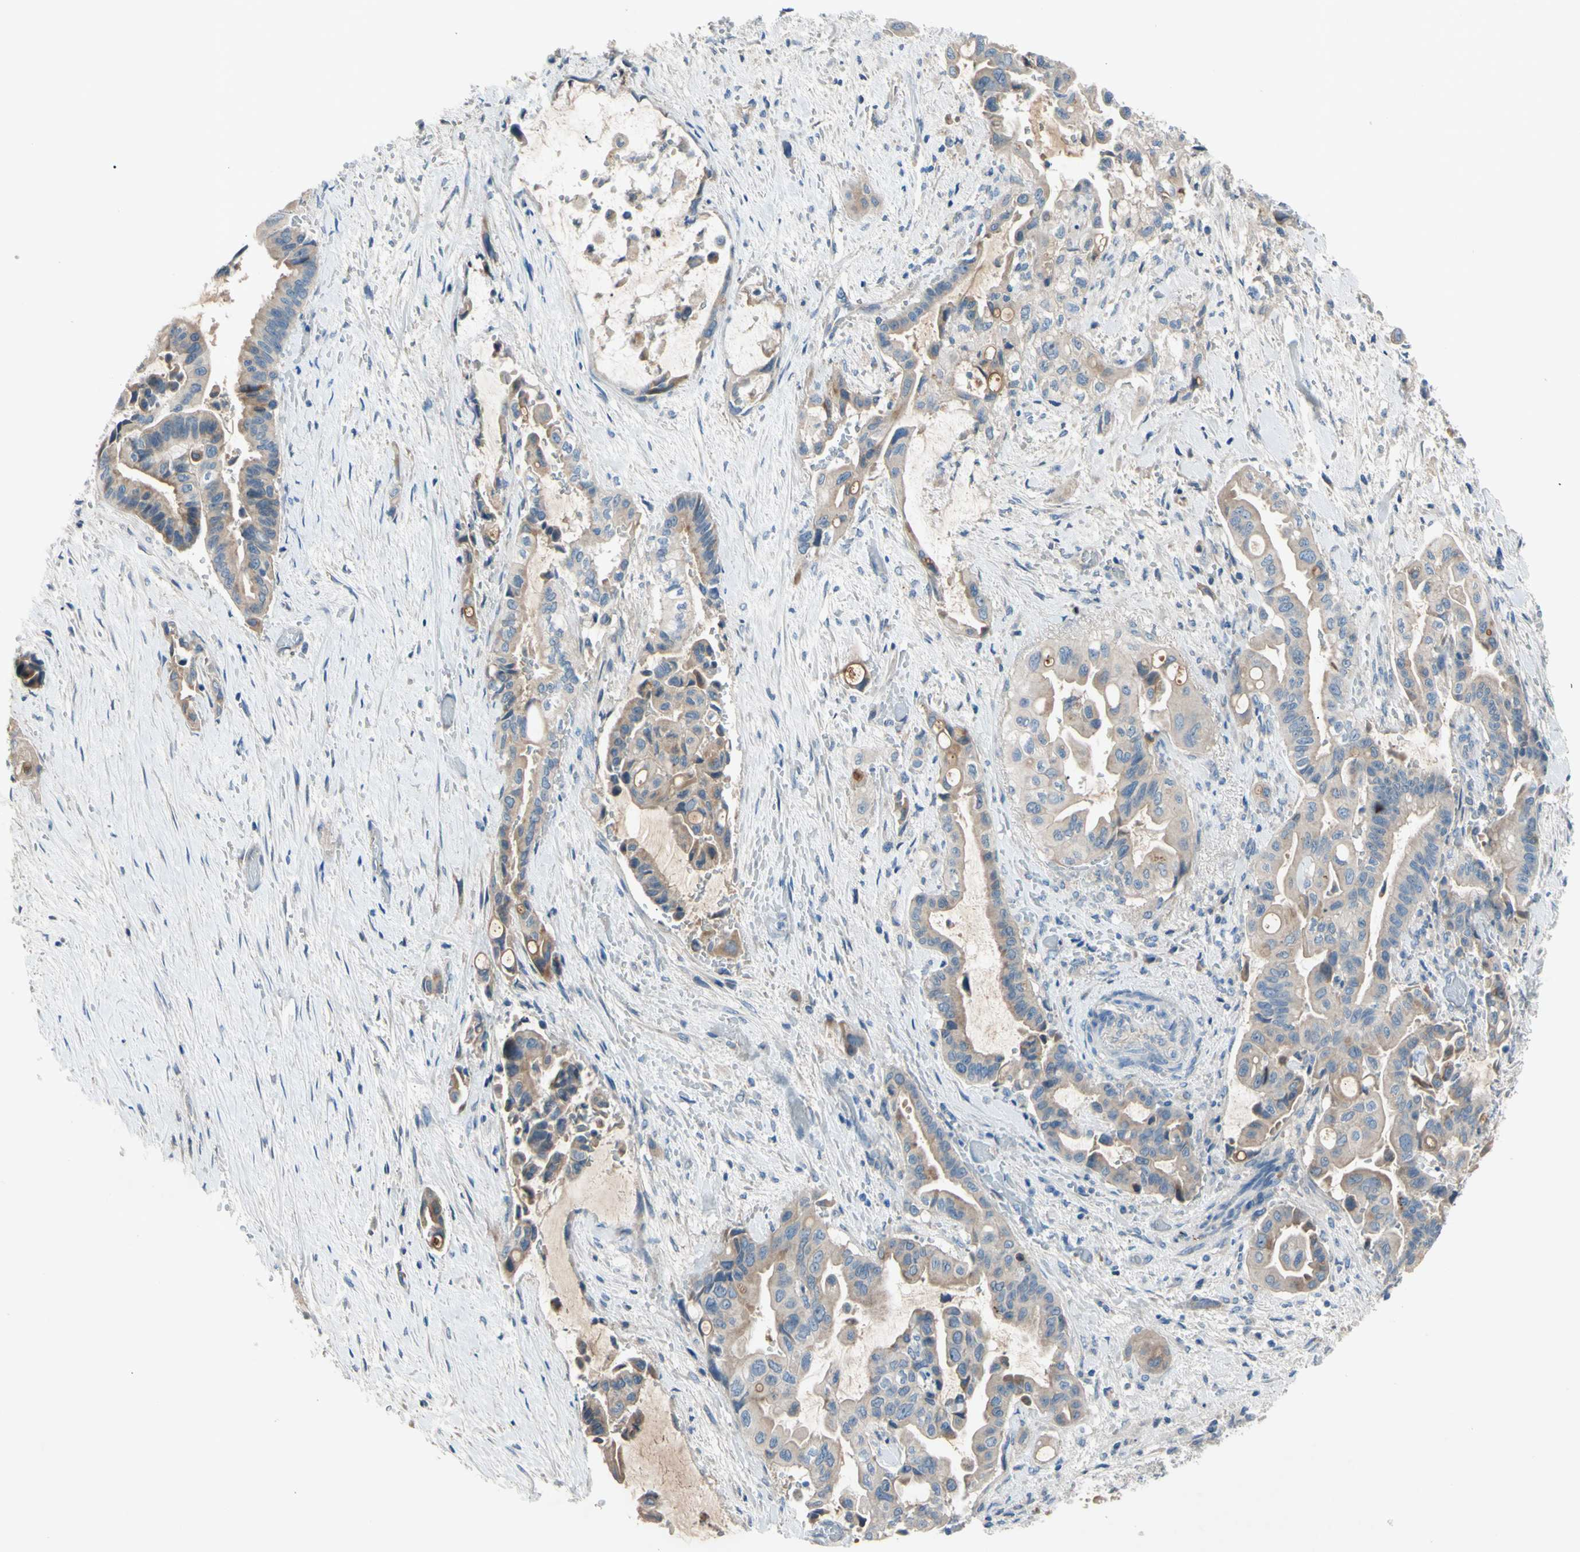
{"staining": {"intensity": "weak", "quantity": "25%-75%", "location": "cytoplasmic/membranous"}, "tissue": "liver cancer", "cell_type": "Tumor cells", "image_type": "cancer", "snomed": [{"axis": "morphology", "description": "Cholangiocarcinoma"}, {"axis": "topography", "description": "Liver"}], "caption": "Human cholangiocarcinoma (liver) stained for a protein (brown) reveals weak cytoplasmic/membranous positive positivity in about 25%-75% of tumor cells.", "gene": "ATRN", "patient": {"sex": "female", "age": 61}}